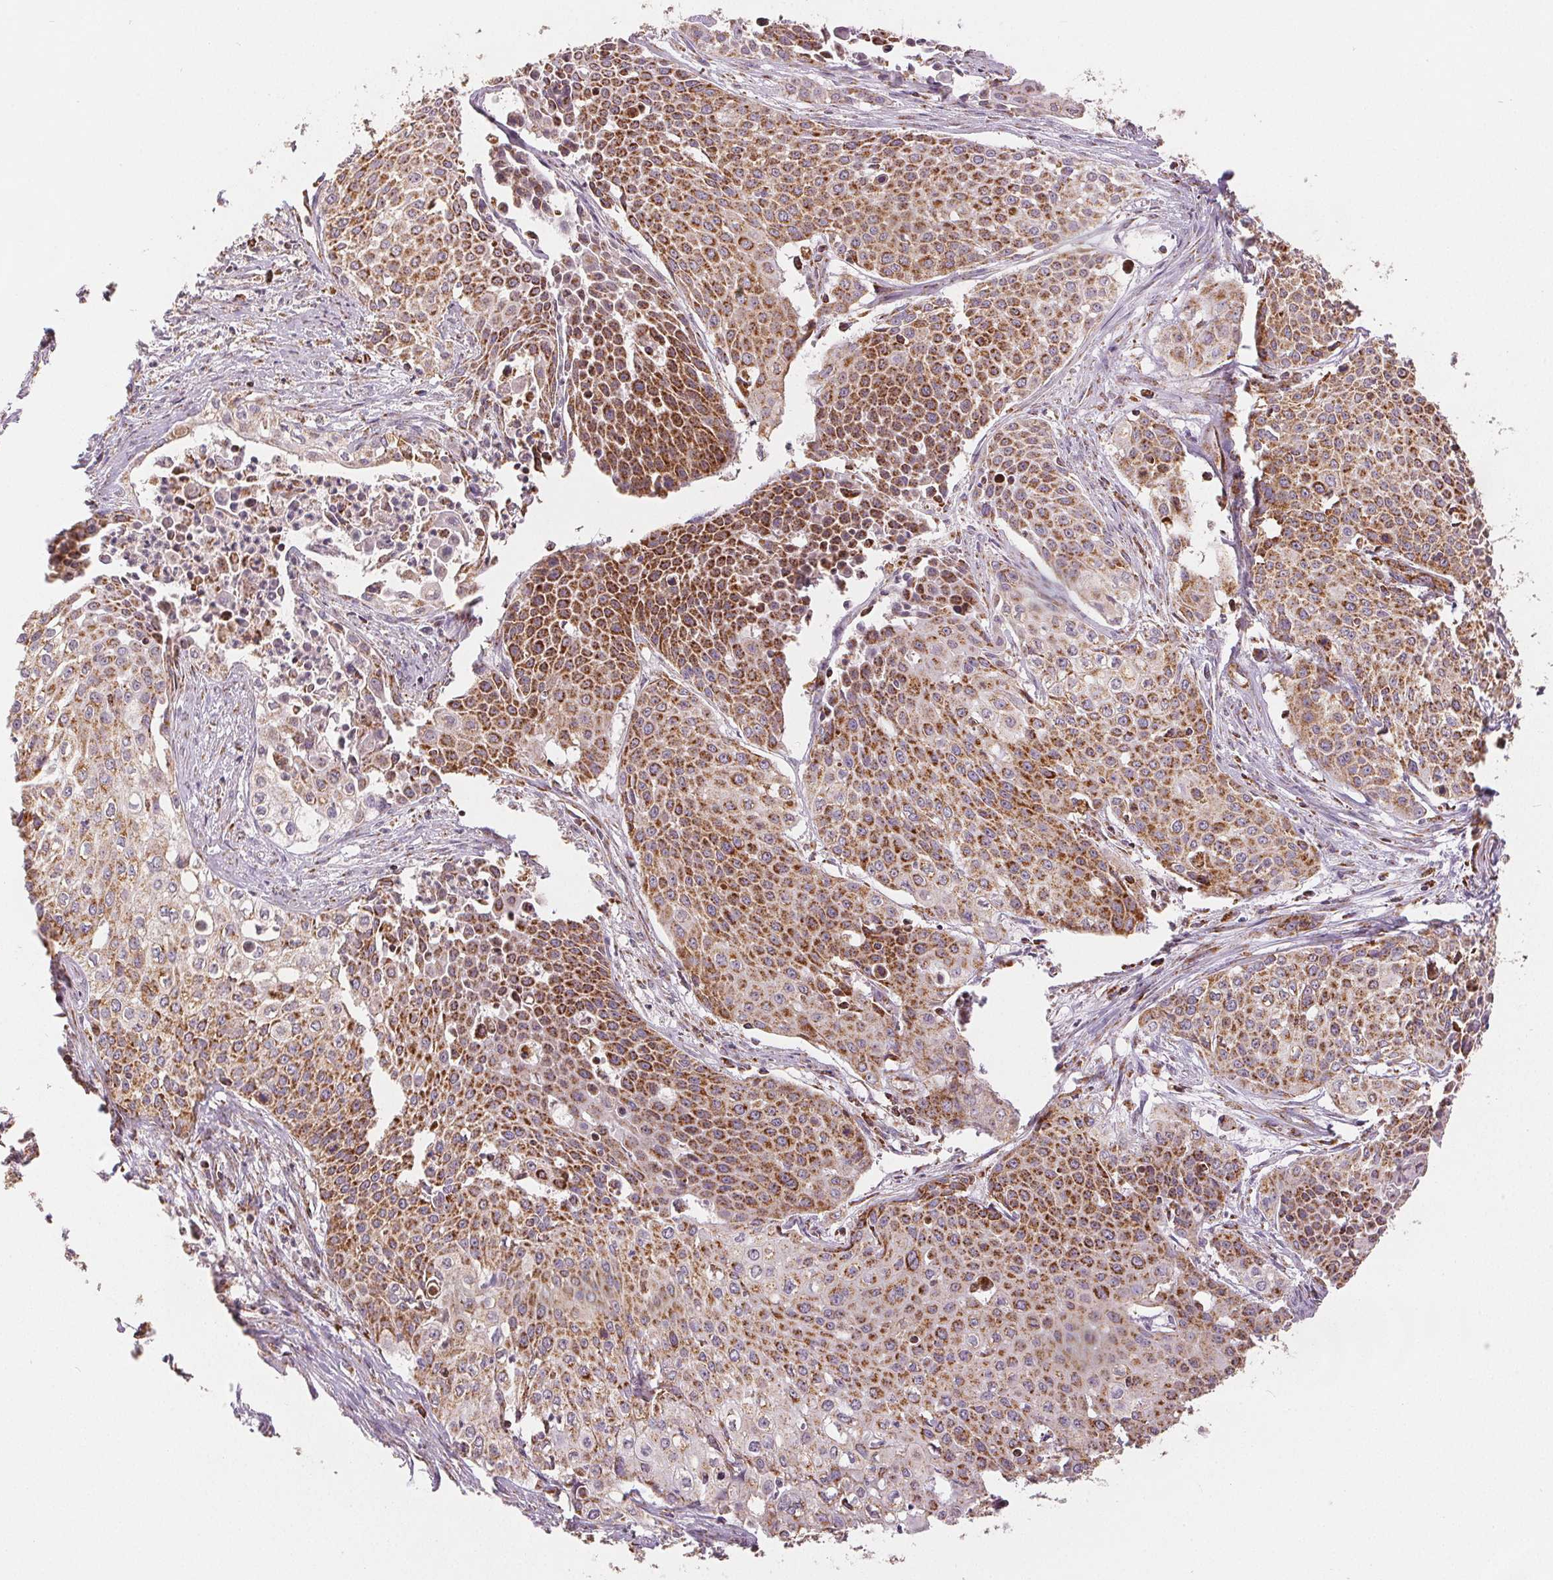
{"staining": {"intensity": "strong", "quantity": "25%-75%", "location": "cytoplasmic/membranous"}, "tissue": "cervical cancer", "cell_type": "Tumor cells", "image_type": "cancer", "snomed": [{"axis": "morphology", "description": "Squamous cell carcinoma, NOS"}, {"axis": "topography", "description": "Cervix"}], "caption": "This is an image of immunohistochemistry (IHC) staining of cervical cancer (squamous cell carcinoma), which shows strong staining in the cytoplasmic/membranous of tumor cells.", "gene": "SDHB", "patient": {"sex": "female", "age": 39}}